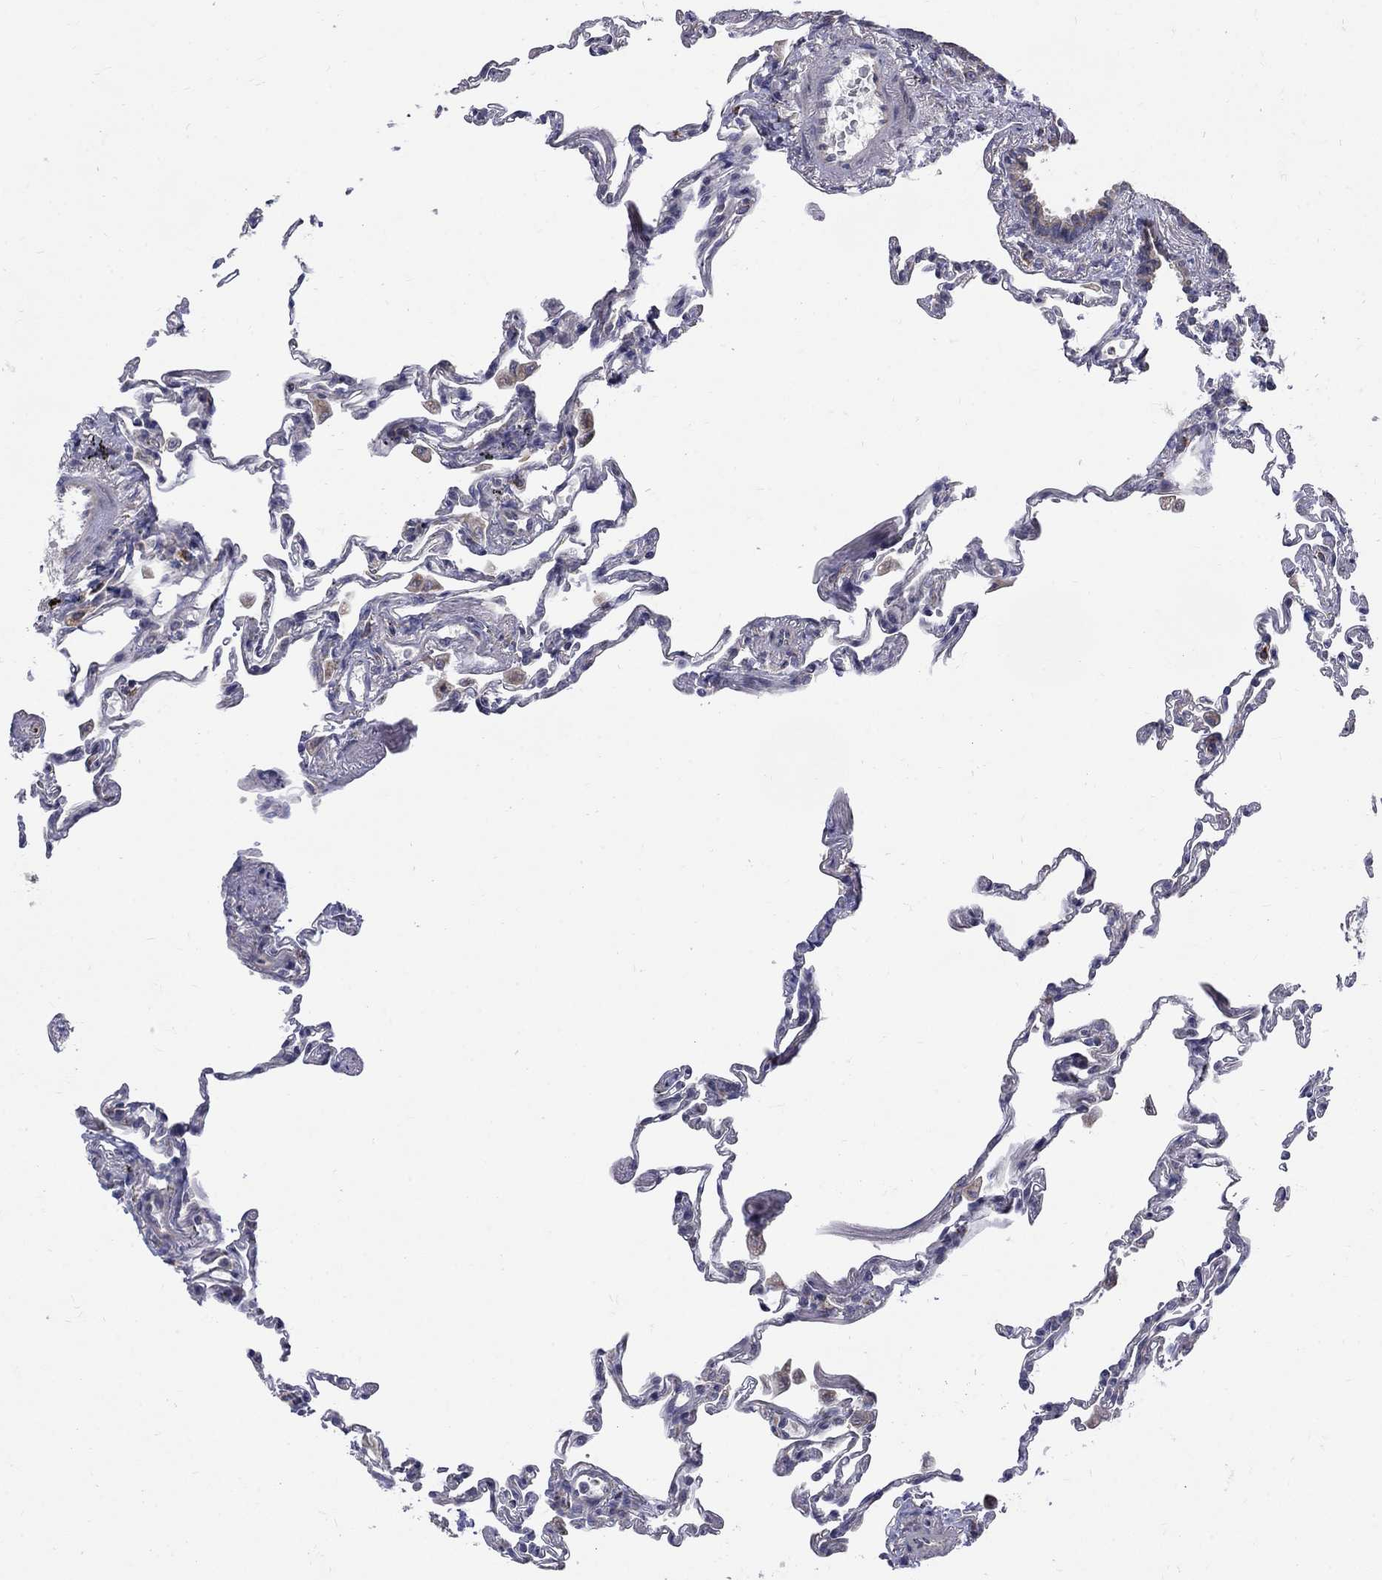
{"staining": {"intensity": "weak", "quantity": "25%-75%", "location": "cytoplasmic/membranous"}, "tissue": "lung", "cell_type": "Alveolar cells", "image_type": "normal", "snomed": [{"axis": "morphology", "description": "Normal tissue, NOS"}, {"axis": "topography", "description": "Lung"}], "caption": "A brown stain labels weak cytoplasmic/membranous expression of a protein in alveolar cells of normal lung. Nuclei are stained in blue.", "gene": "SH2B1", "patient": {"sex": "female", "age": 57}}